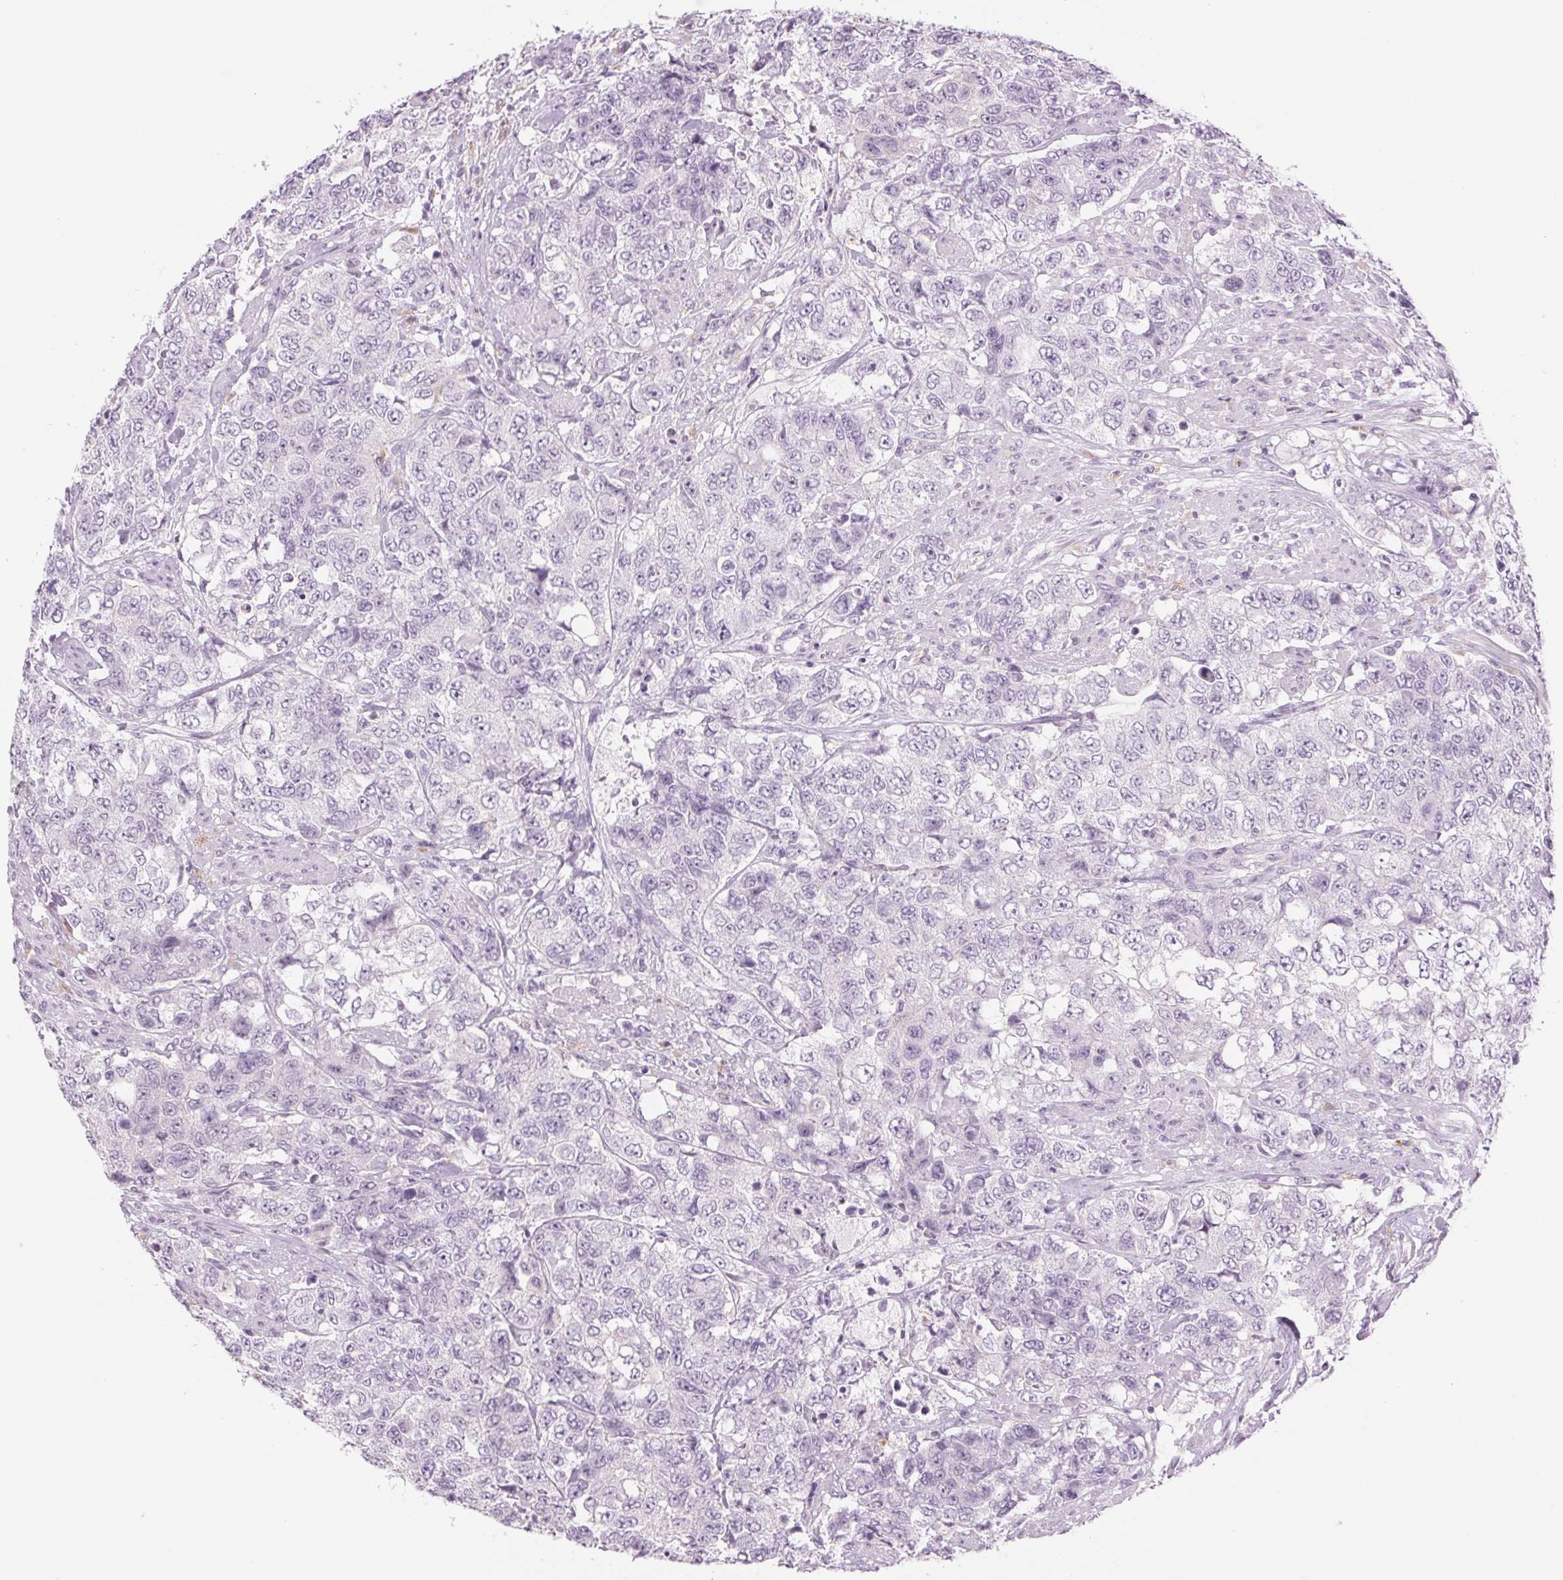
{"staining": {"intensity": "negative", "quantity": "none", "location": "none"}, "tissue": "urothelial cancer", "cell_type": "Tumor cells", "image_type": "cancer", "snomed": [{"axis": "morphology", "description": "Urothelial carcinoma, High grade"}, {"axis": "topography", "description": "Urinary bladder"}], "caption": "Human urothelial cancer stained for a protein using immunohistochemistry (IHC) shows no expression in tumor cells.", "gene": "MPO", "patient": {"sex": "female", "age": 78}}